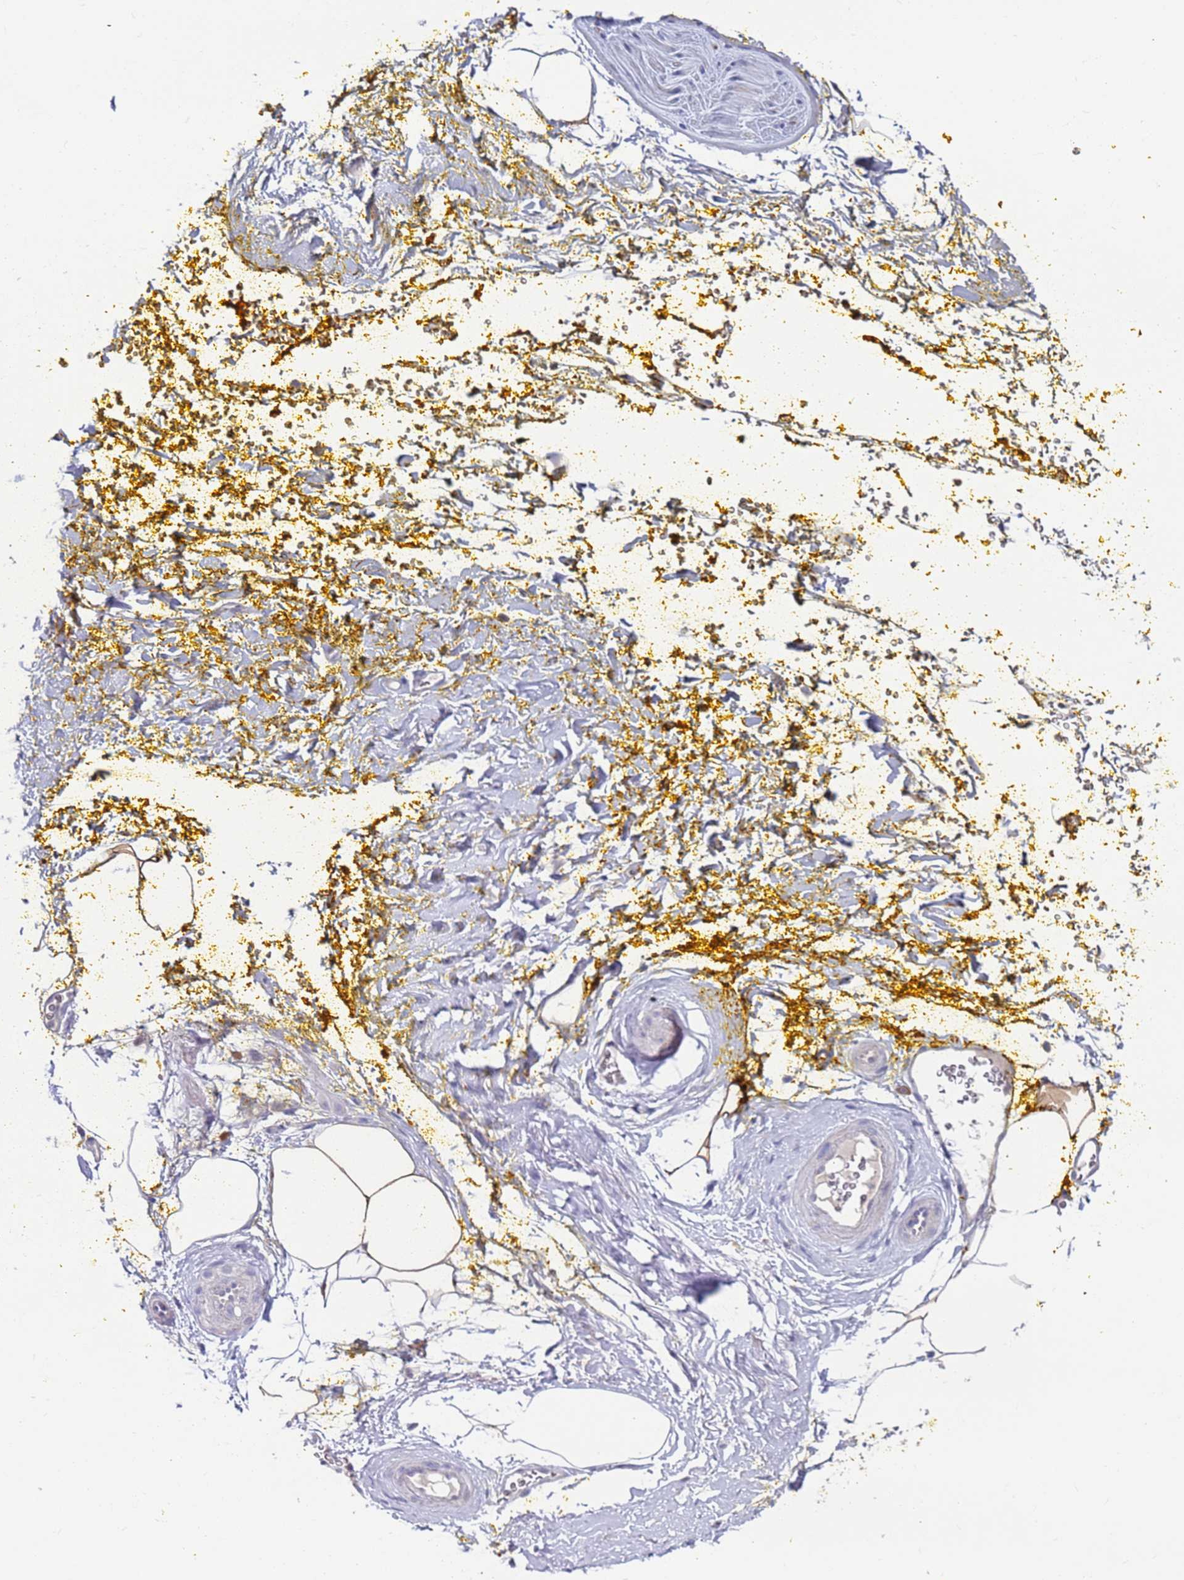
{"staining": {"intensity": "strong", "quantity": "25%-75%", "location": "cytoplasmic/membranous"}, "tissue": "adipose tissue", "cell_type": "Adipocytes", "image_type": "normal", "snomed": [{"axis": "morphology", "description": "Normal tissue, NOS"}, {"axis": "morphology", "description": "Adenocarcinoma, Low grade"}, {"axis": "topography", "description": "Prostate"}, {"axis": "topography", "description": "Peripheral nerve tissue"}], "caption": "Immunohistochemical staining of normal human adipose tissue reveals 25%-75% levels of strong cytoplasmic/membranous protein expression in about 25%-75% of adipocytes.", "gene": "FBXO27", "patient": {"sex": "male", "age": 63}}